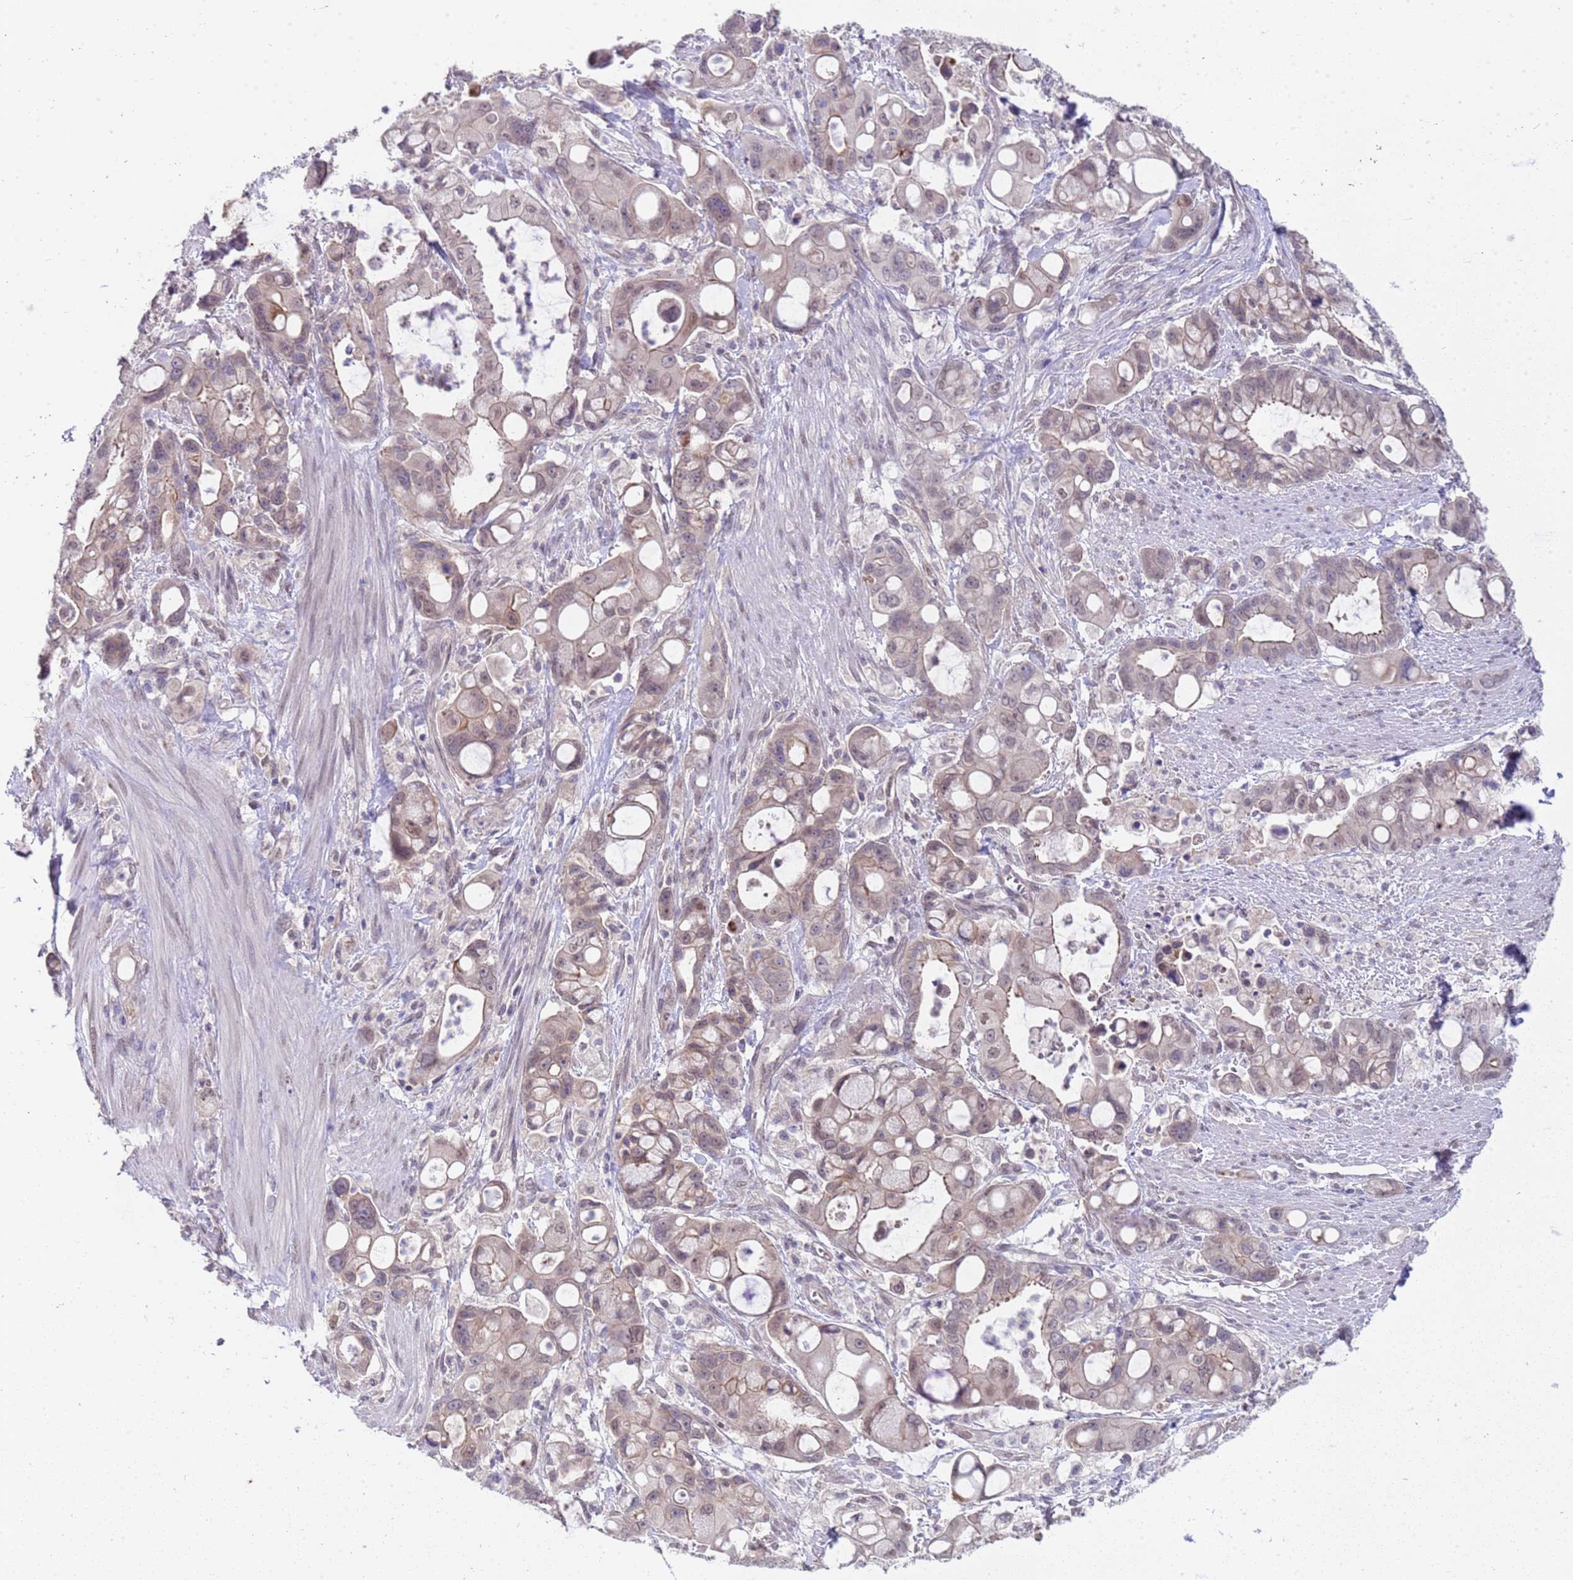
{"staining": {"intensity": "weak", "quantity": ">75%", "location": "cytoplasmic/membranous,nuclear"}, "tissue": "pancreatic cancer", "cell_type": "Tumor cells", "image_type": "cancer", "snomed": [{"axis": "morphology", "description": "Adenocarcinoma, NOS"}, {"axis": "topography", "description": "Pancreas"}], "caption": "High-magnification brightfield microscopy of adenocarcinoma (pancreatic) stained with DAB (3,3'-diaminobenzidine) (brown) and counterstained with hematoxylin (blue). tumor cells exhibit weak cytoplasmic/membranous and nuclear expression is present in approximately>75% of cells. (IHC, brightfield microscopy, high magnification).", "gene": "TRMT10A", "patient": {"sex": "male", "age": 68}}